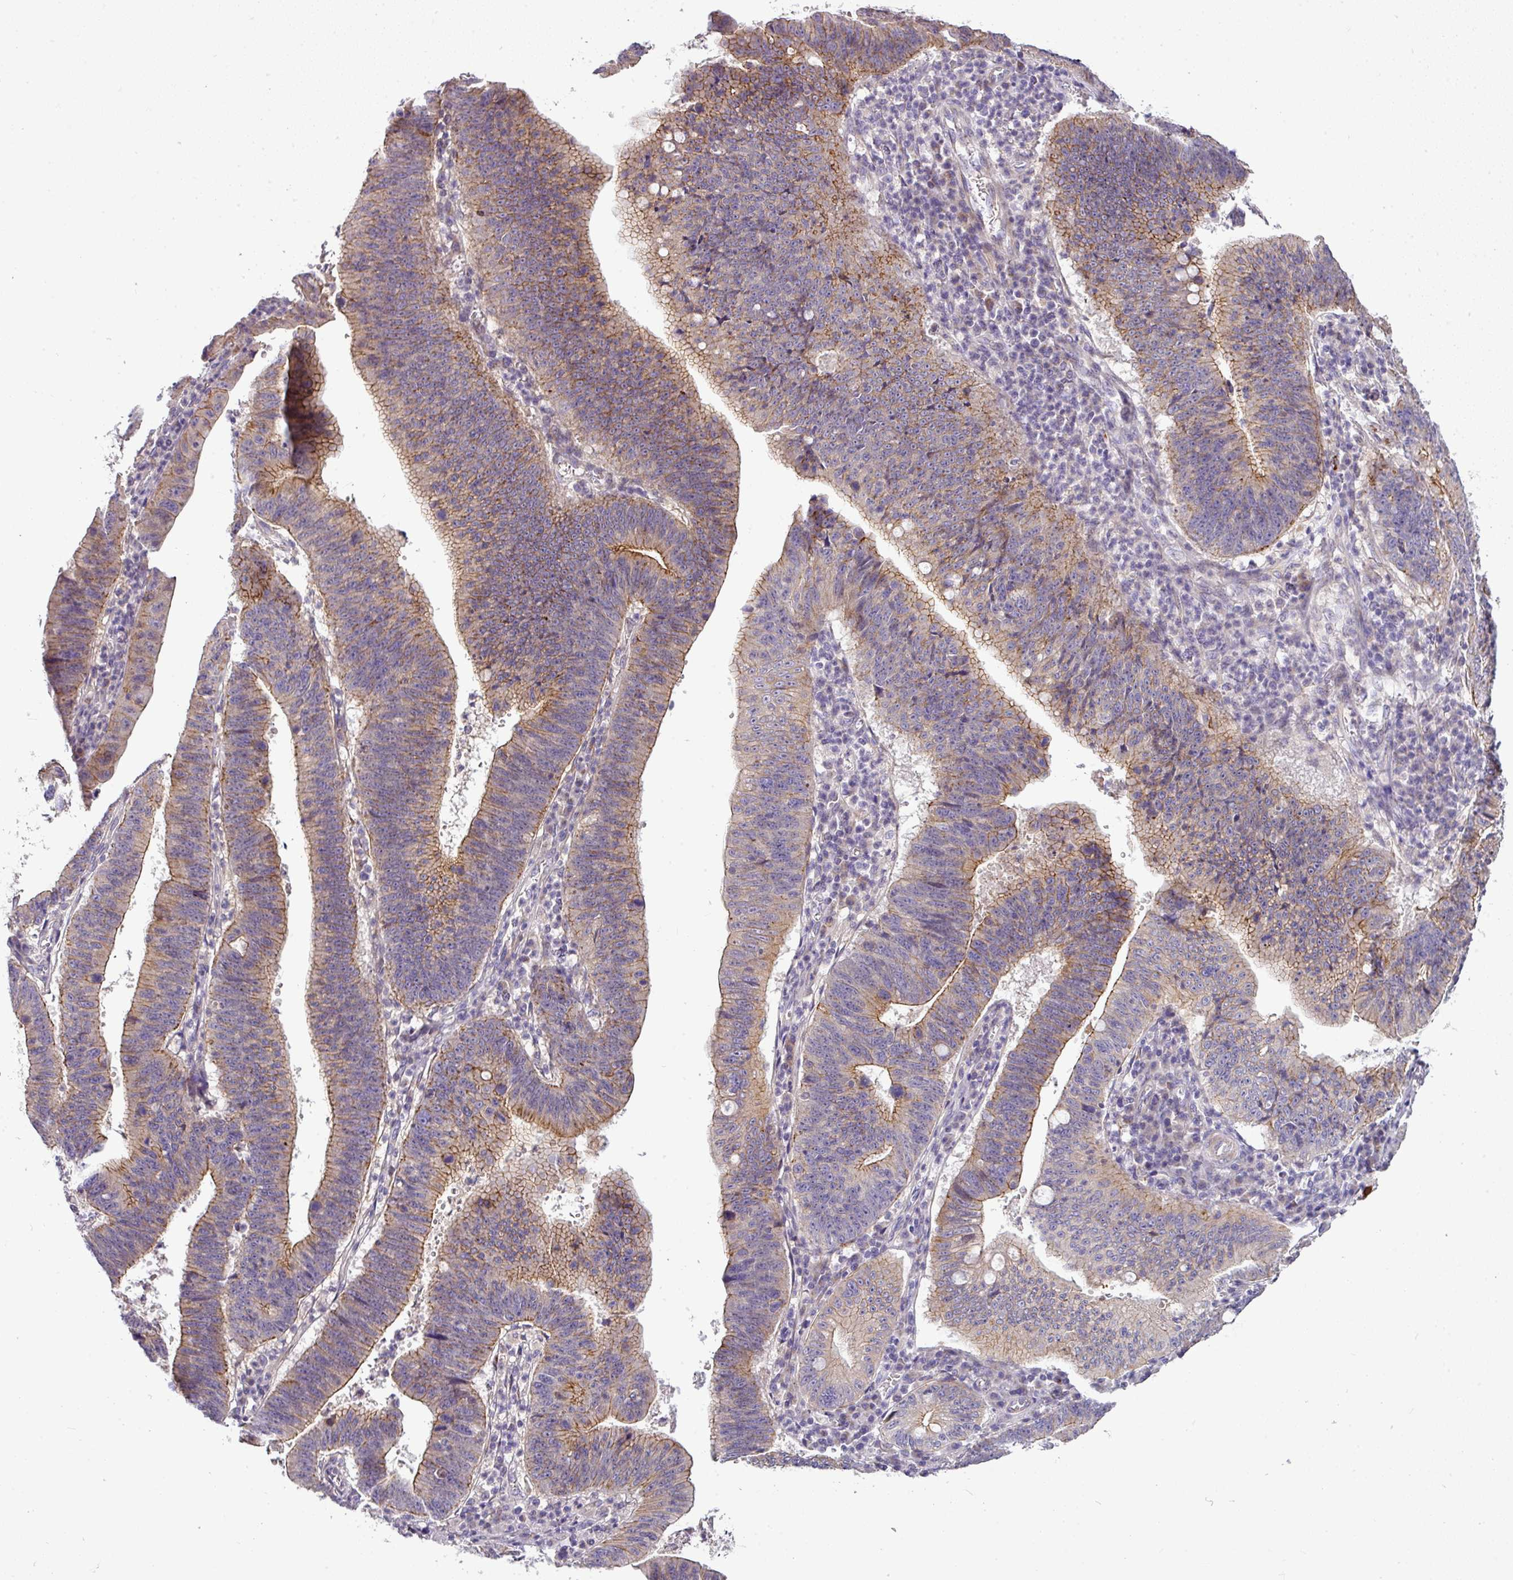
{"staining": {"intensity": "moderate", "quantity": "25%-75%", "location": "cytoplasmic/membranous"}, "tissue": "stomach cancer", "cell_type": "Tumor cells", "image_type": "cancer", "snomed": [{"axis": "morphology", "description": "Adenocarcinoma, NOS"}, {"axis": "topography", "description": "Stomach"}], "caption": "Tumor cells exhibit medium levels of moderate cytoplasmic/membranous staining in approximately 25%-75% of cells in human stomach adenocarcinoma. The staining was performed using DAB to visualize the protein expression in brown, while the nuclei were stained in blue with hematoxylin (Magnification: 20x).", "gene": "GAN", "patient": {"sex": "male", "age": 59}}